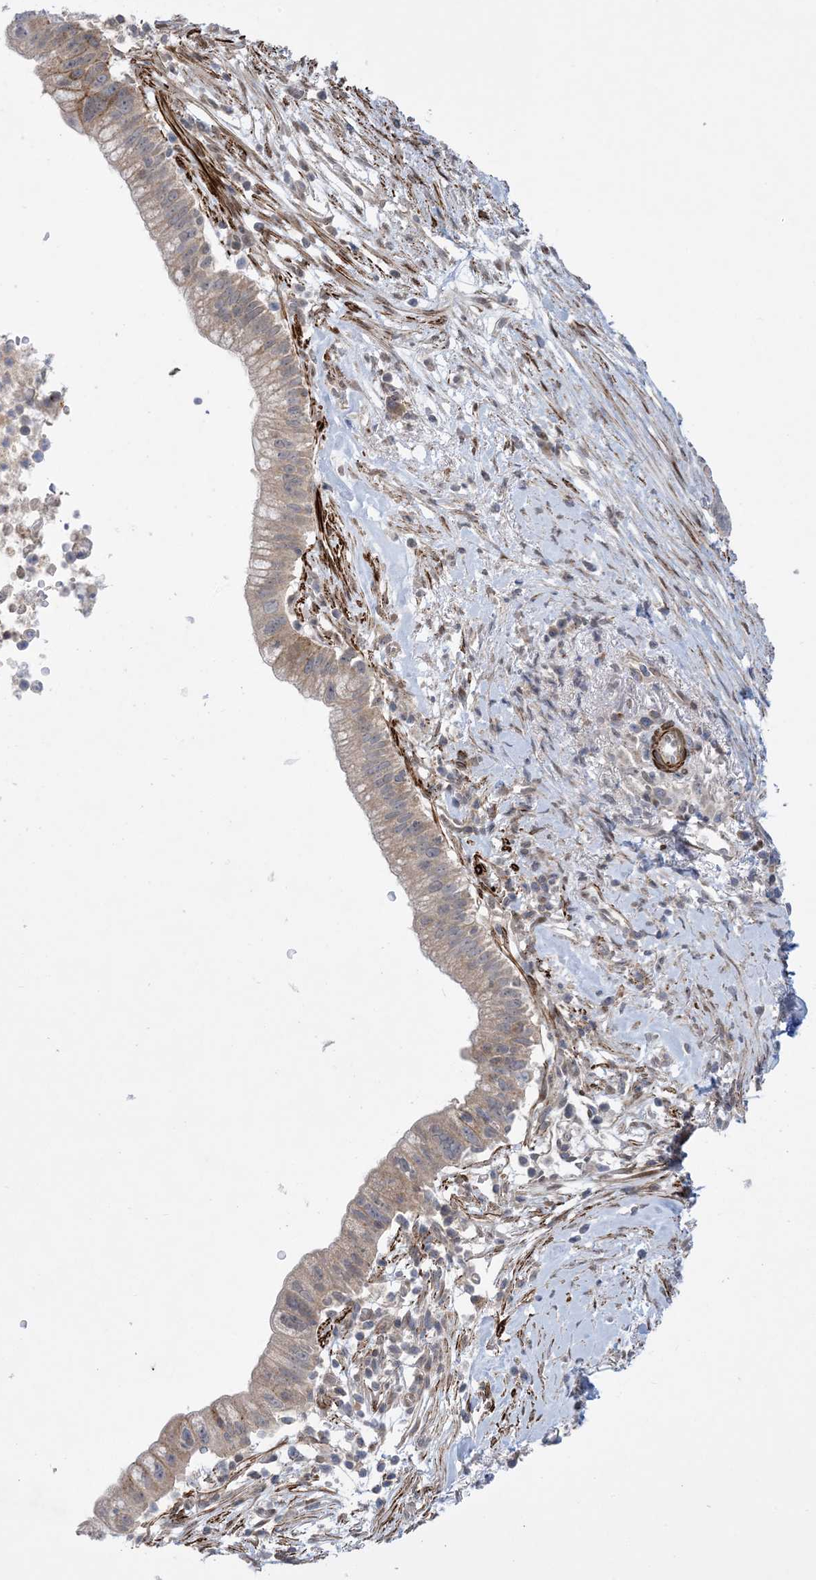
{"staining": {"intensity": "weak", "quantity": "25%-75%", "location": "cytoplasmic/membranous"}, "tissue": "pancreatic cancer", "cell_type": "Tumor cells", "image_type": "cancer", "snomed": [{"axis": "morphology", "description": "Adenocarcinoma, NOS"}, {"axis": "topography", "description": "Pancreas"}], "caption": "Immunohistochemical staining of human pancreatic adenocarcinoma reveals weak cytoplasmic/membranous protein expression in about 25%-75% of tumor cells. (Stains: DAB in brown, nuclei in blue, Microscopy: brightfield microscopy at high magnification).", "gene": "ZNF8", "patient": {"sex": "male", "age": 68}}